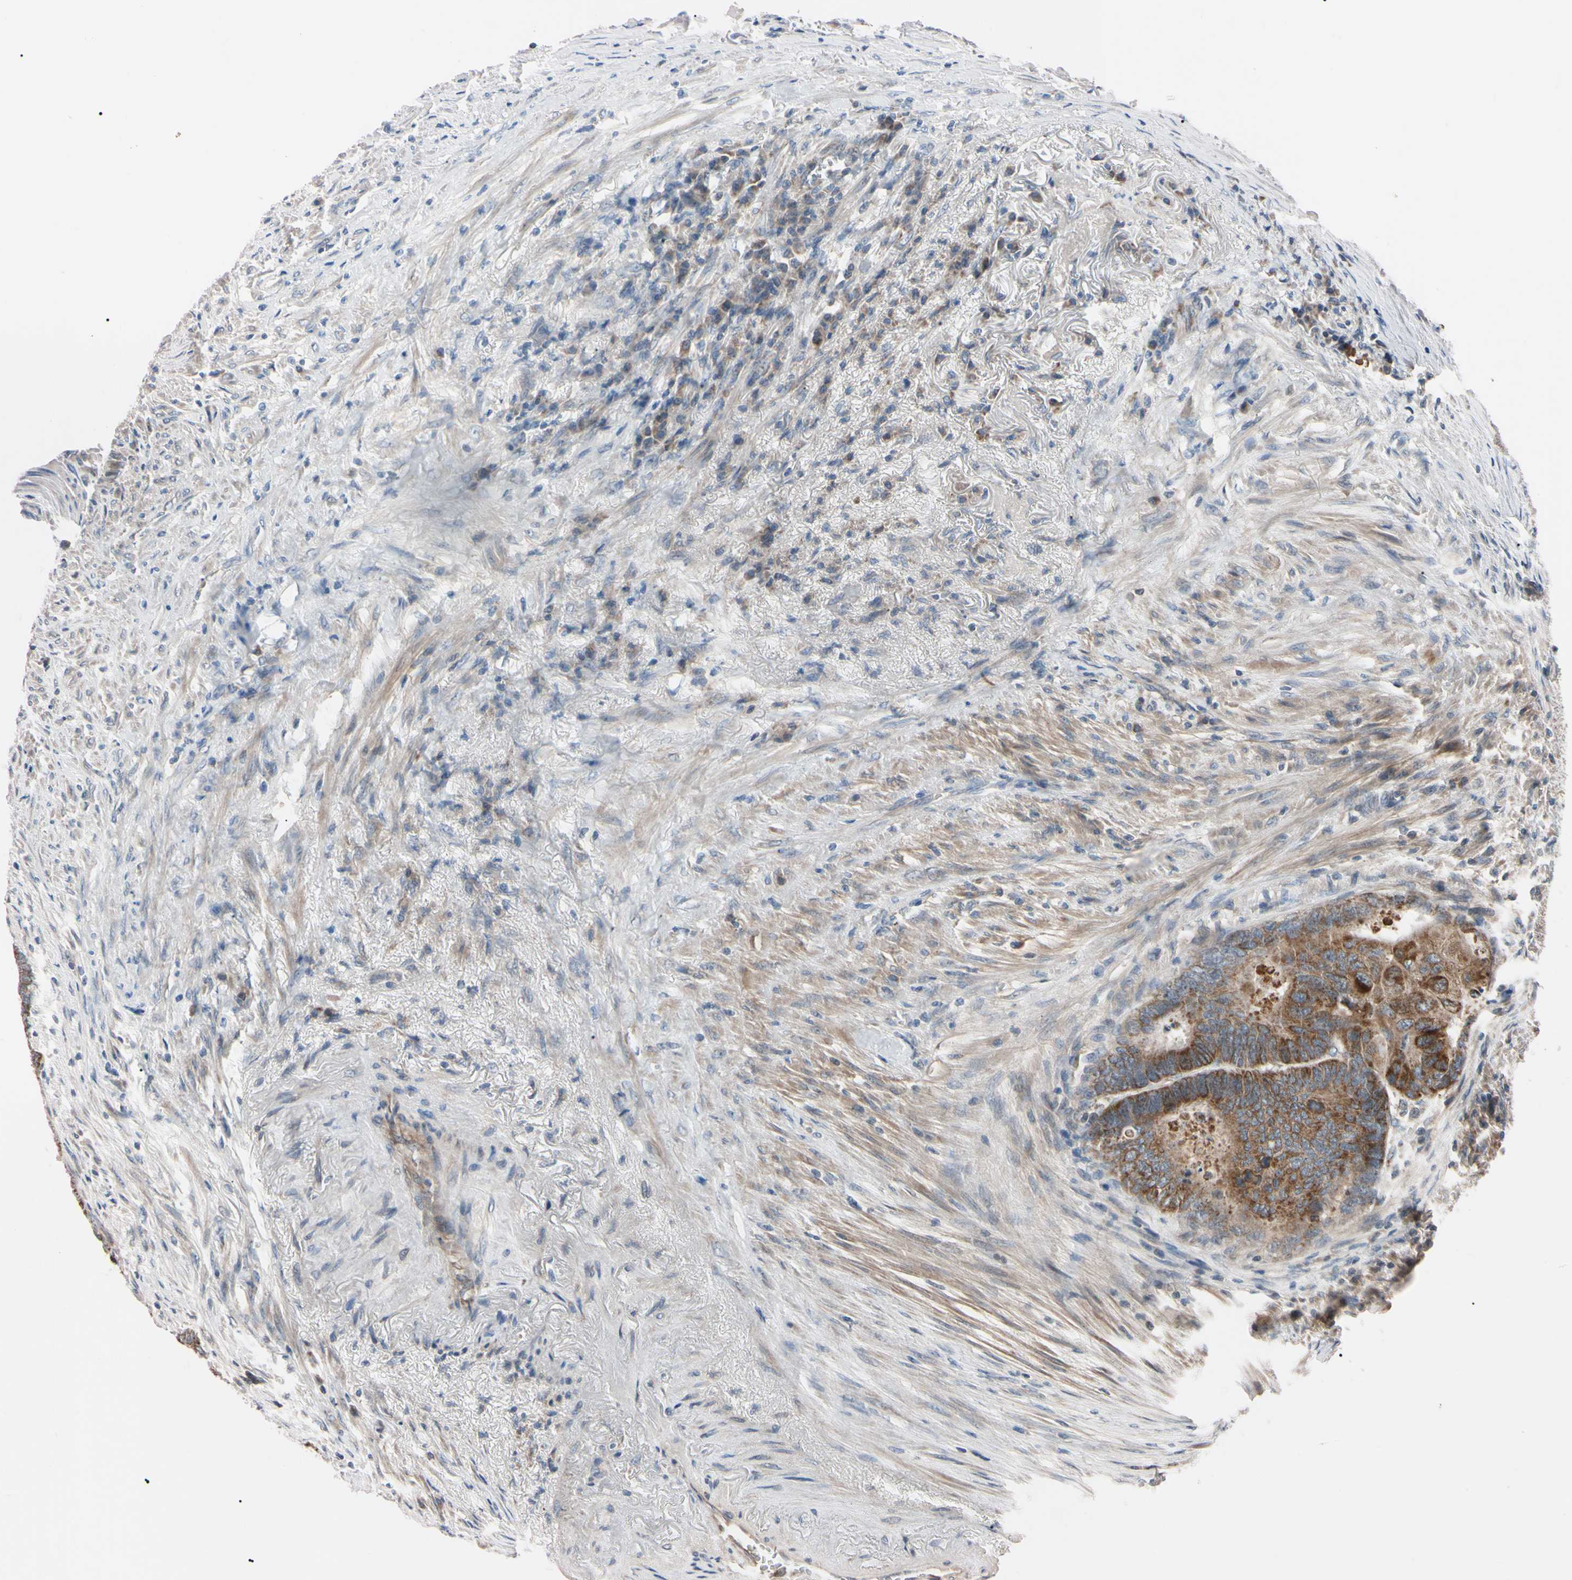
{"staining": {"intensity": "moderate", "quantity": ">75%", "location": "cytoplasmic/membranous"}, "tissue": "colorectal cancer", "cell_type": "Tumor cells", "image_type": "cancer", "snomed": [{"axis": "morphology", "description": "Normal tissue, NOS"}, {"axis": "morphology", "description": "Adenocarcinoma, NOS"}, {"axis": "topography", "description": "Rectum"}, {"axis": "topography", "description": "Peripheral nerve tissue"}], "caption": "Immunohistochemical staining of human colorectal cancer demonstrates medium levels of moderate cytoplasmic/membranous positivity in about >75% of tumor cells.", "gene": "TNFRSF1A", "patient": {"sex": "male", "age": 92}}